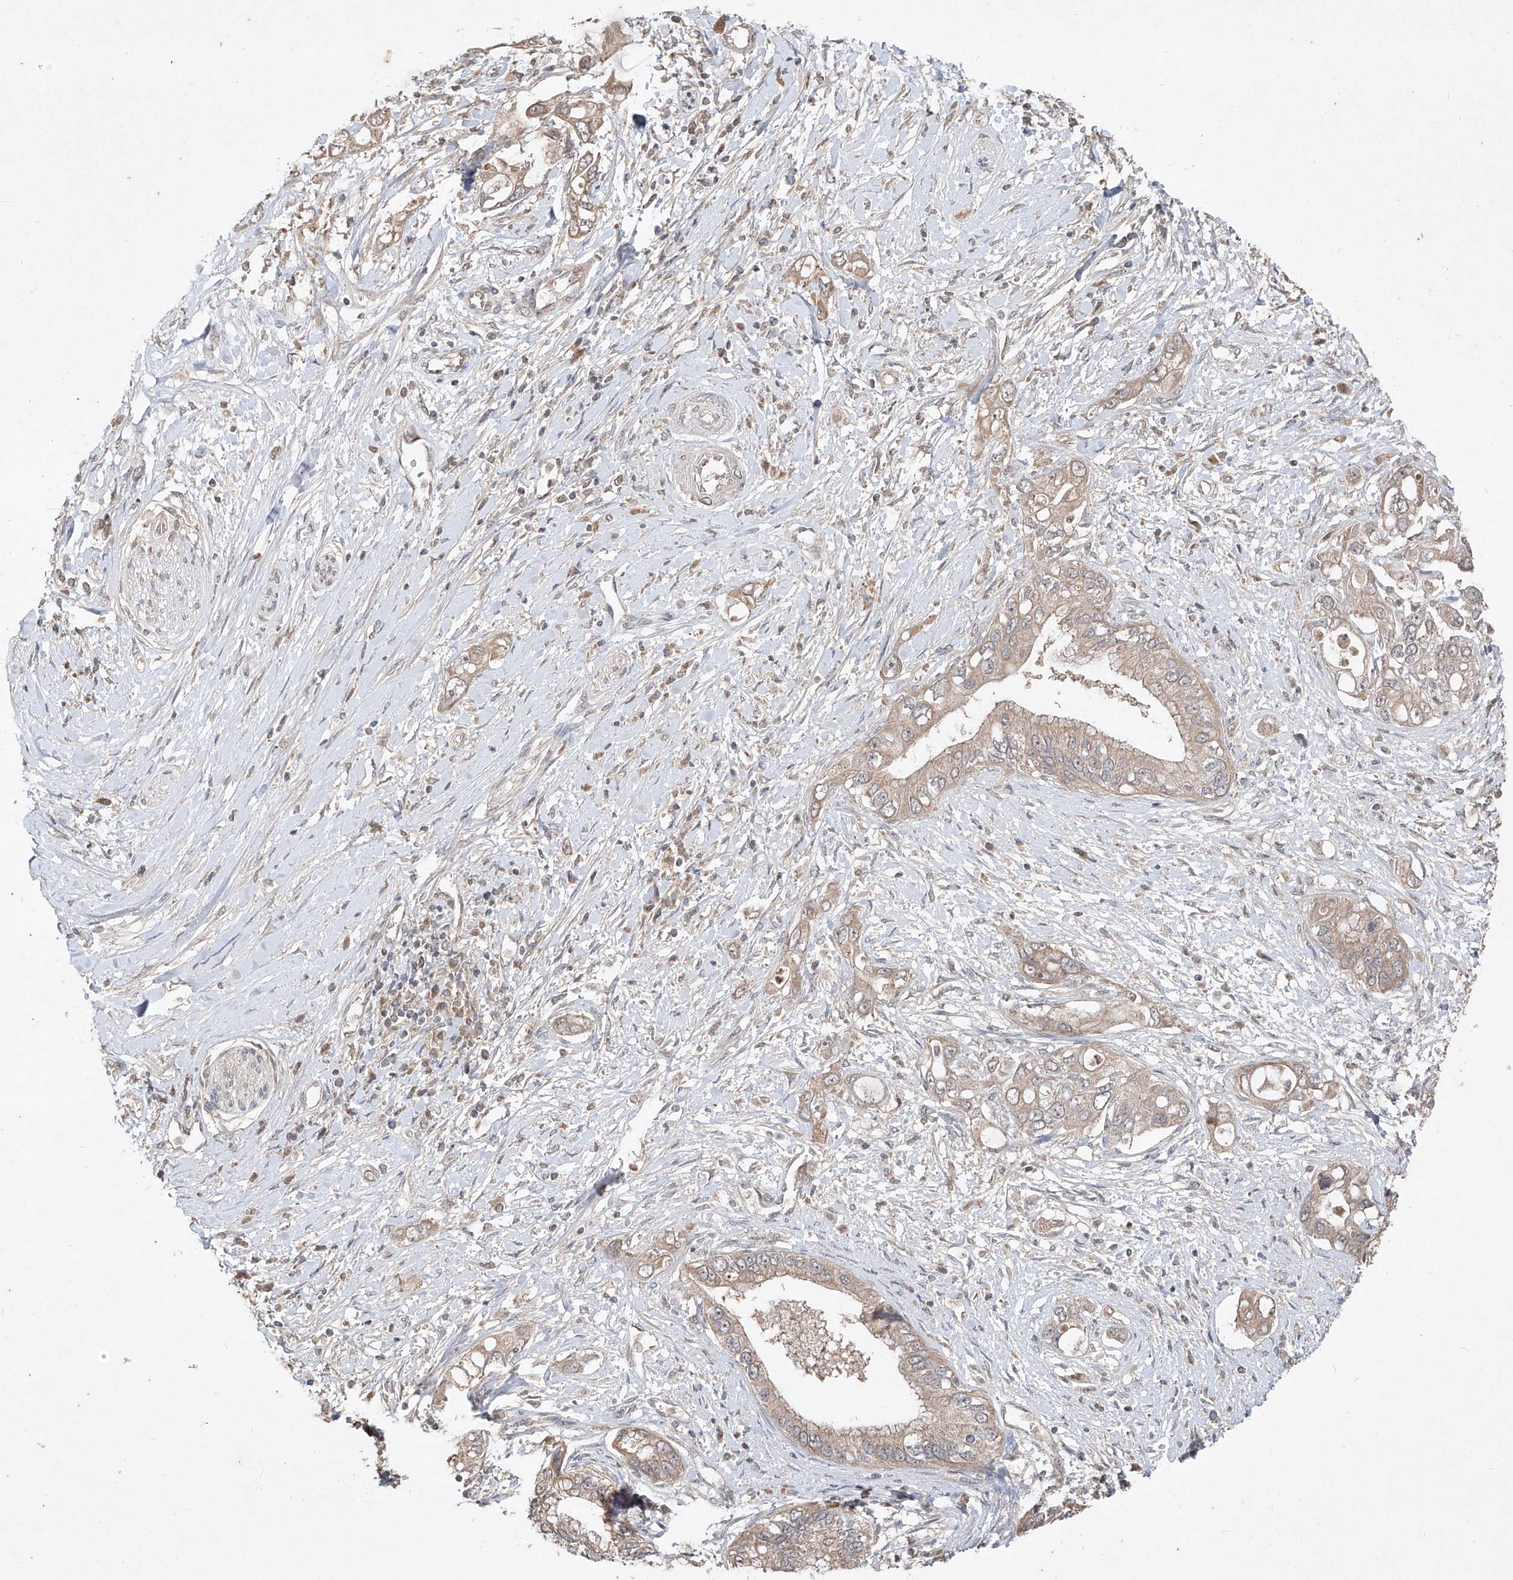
{"staining": {"intensity": "moderate", "quantity": ">75%", "location": "cytoplasmic/membranous"}, "tissue": "pancreatic cancer", "cell_type": "Tumor cells", "image_type": "cancer", "snomed": [{"axis": "morphology", "description": "Inflammation, NOS"}, {"axis": "morphology", "description": "Adenocarcinoma, NOS"}, {"axis": "topography", "description": "Pancreas"}], "caption": "Pancreatic adenocarcinoma was stained to show a protein in brown. There is medium levels of moderate cytoplasmic/membranous staining in approximately >75% of tumor cells. (DAB = brown stain, brightfield microscopy at high magnification).", "gene": "ABCD3", "patient": {"sex": "female", "age": 56}}